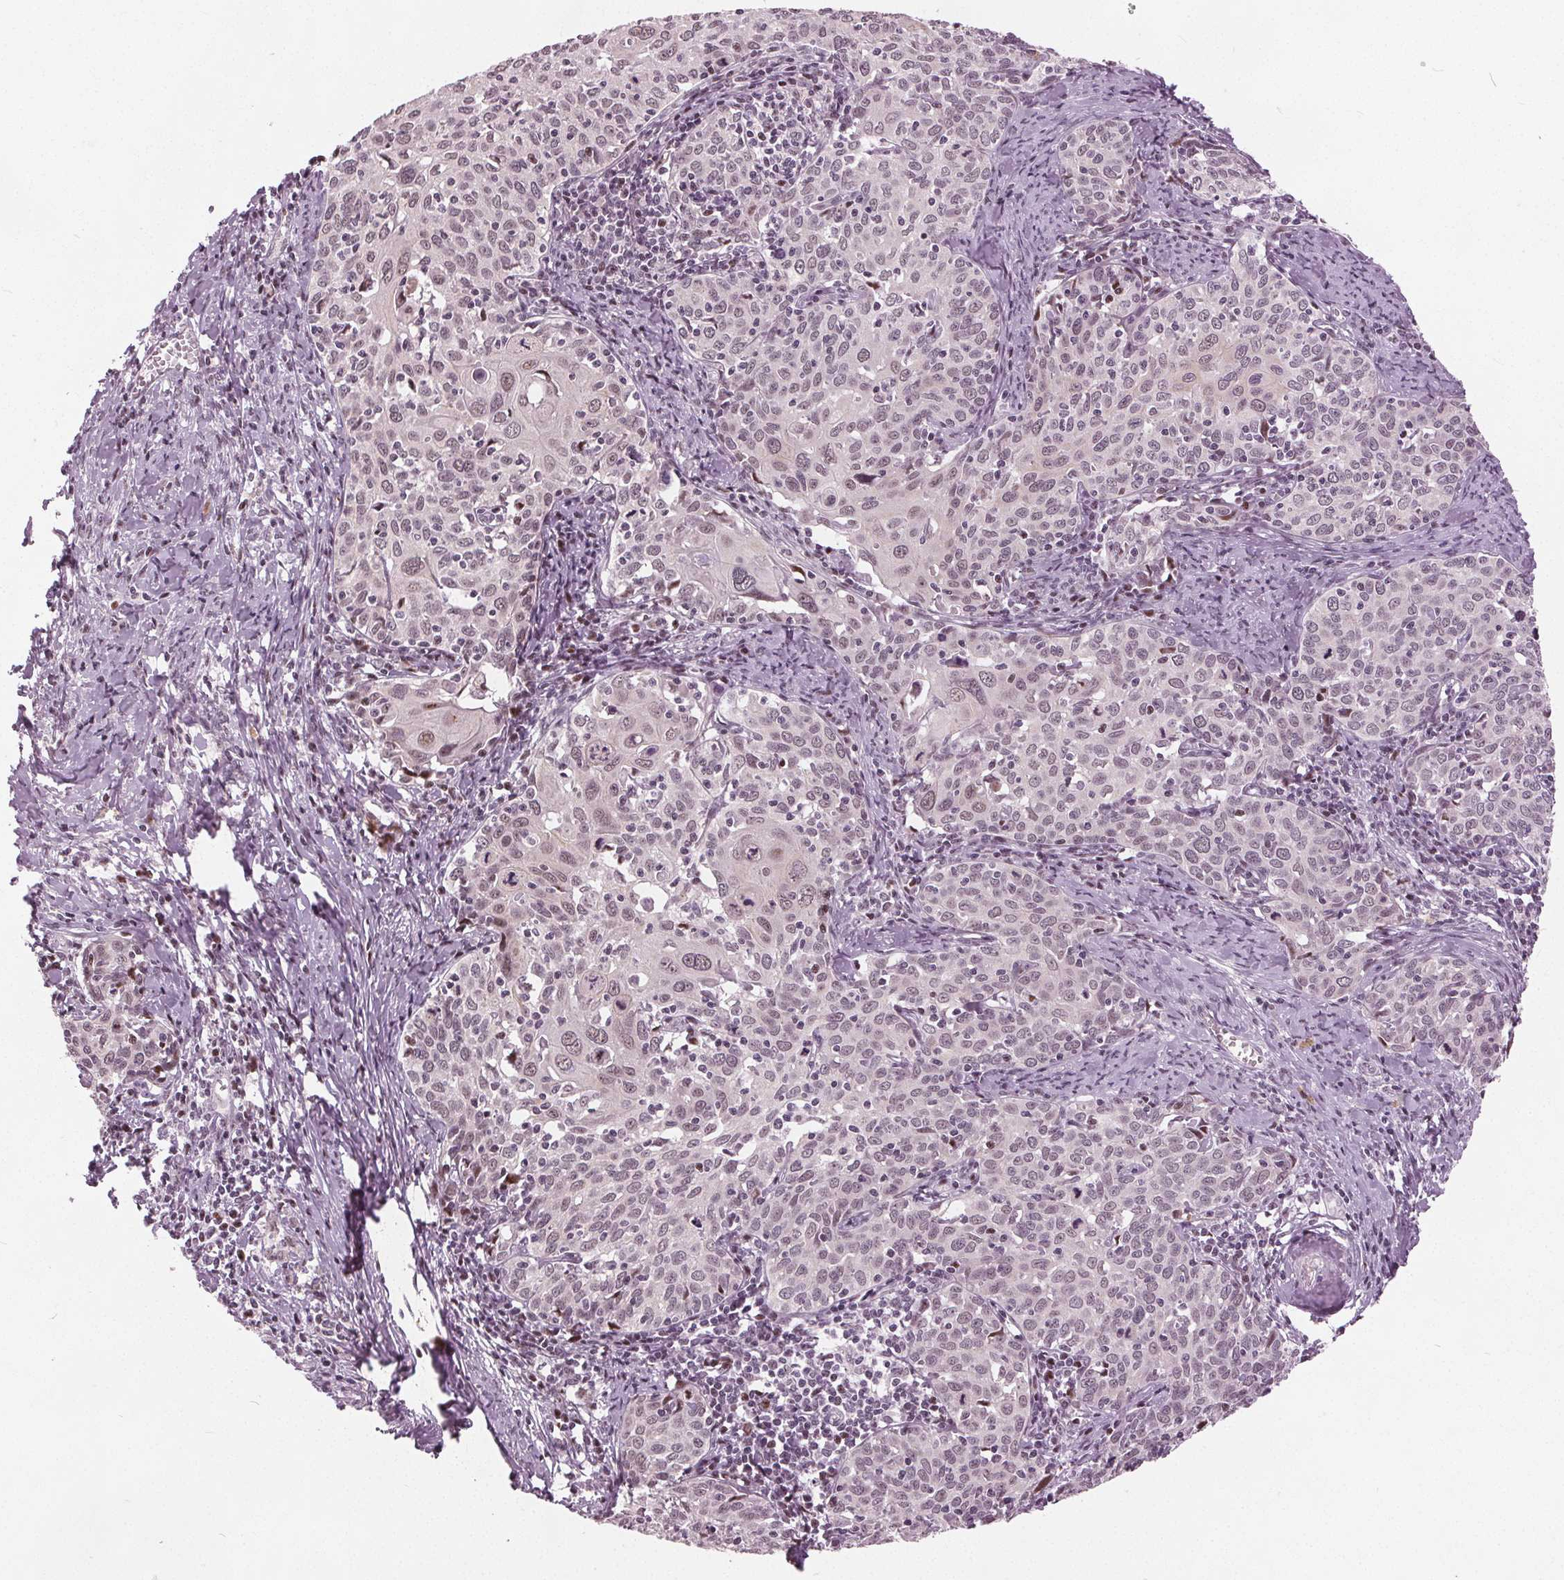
{"staining": {"intensity": "weak", "quantity": ">75%", "location": "nuclear"}, "tissue": "cervical cancer", "cell_type": "Tumor cells", "image_type": "cancer", "snomed": [{"axis": "morphology", "description": "Squamous cell carcinoma, NOS"}, {"axis": "topography", "description": "Cervix"}], "caption": "Protein staining demonstrates weak nuclear positivity in approximately >75% of tumor cells in cervical cancer.", "gene": "TTC34", "patient": {"sex": "female", "age": 62}}